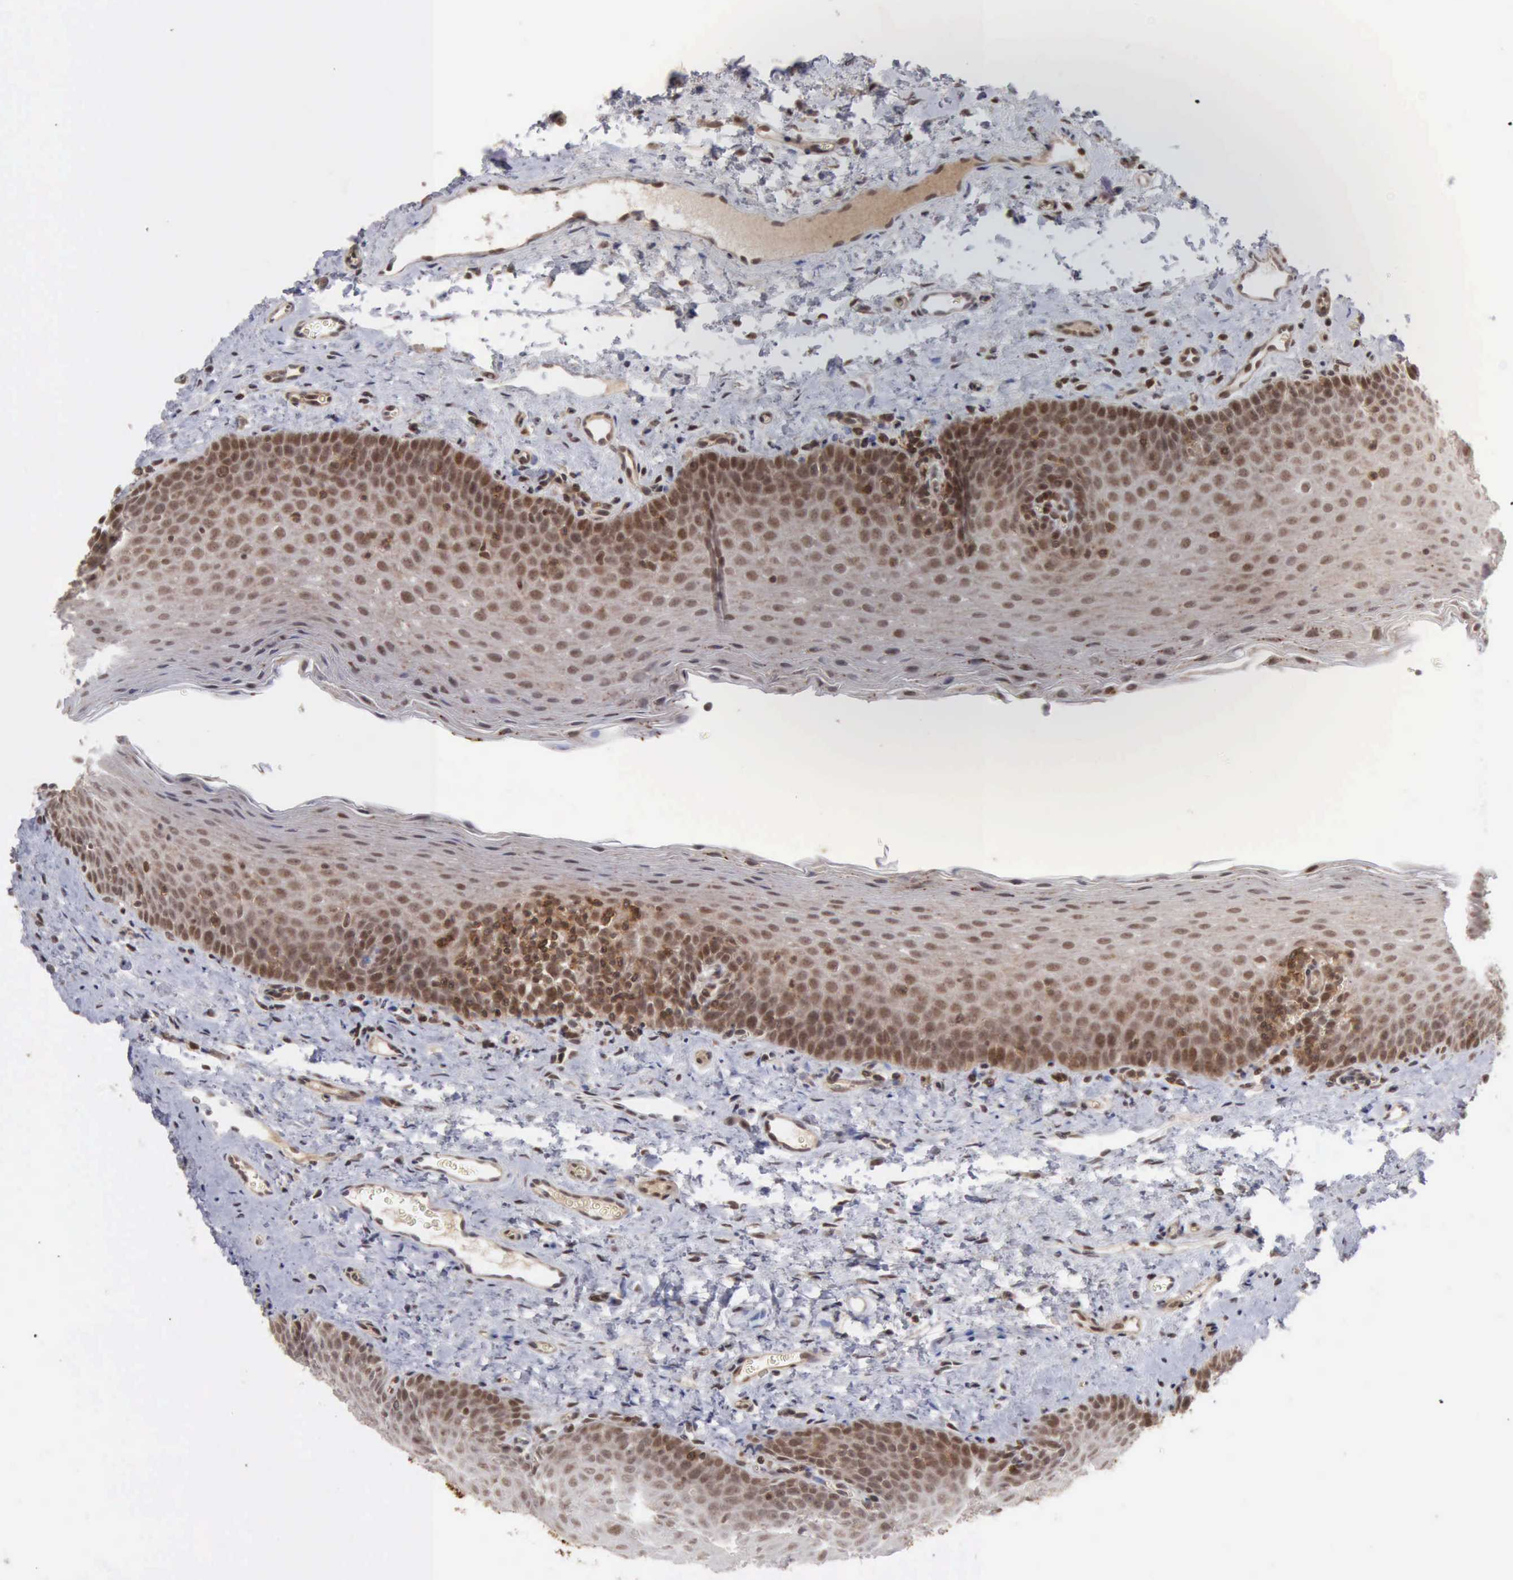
{"staining": {"intensity": "moderate", "quantity": ">75%", "location": "cytoplasmic/membranous,nuclear"}, "tissue": "oral mucosa", "cell_type": "Squamous epithelial cells", "image_type": "normal", "snomed": [{"axis": "morphology", "description": "Normal tissue, NOS"}, {"axis": "topography", "description": "Oral tissue"}], "caption": "Immunohistochemical staining of benign oral mucosa exhibits moderate cytoplasmic/membranous,nuclear protein positivity in approximately >75% of squamous epithelial cells.", "gene": "CDKN2A", "patient": {"sex": "male", "age": 20}}